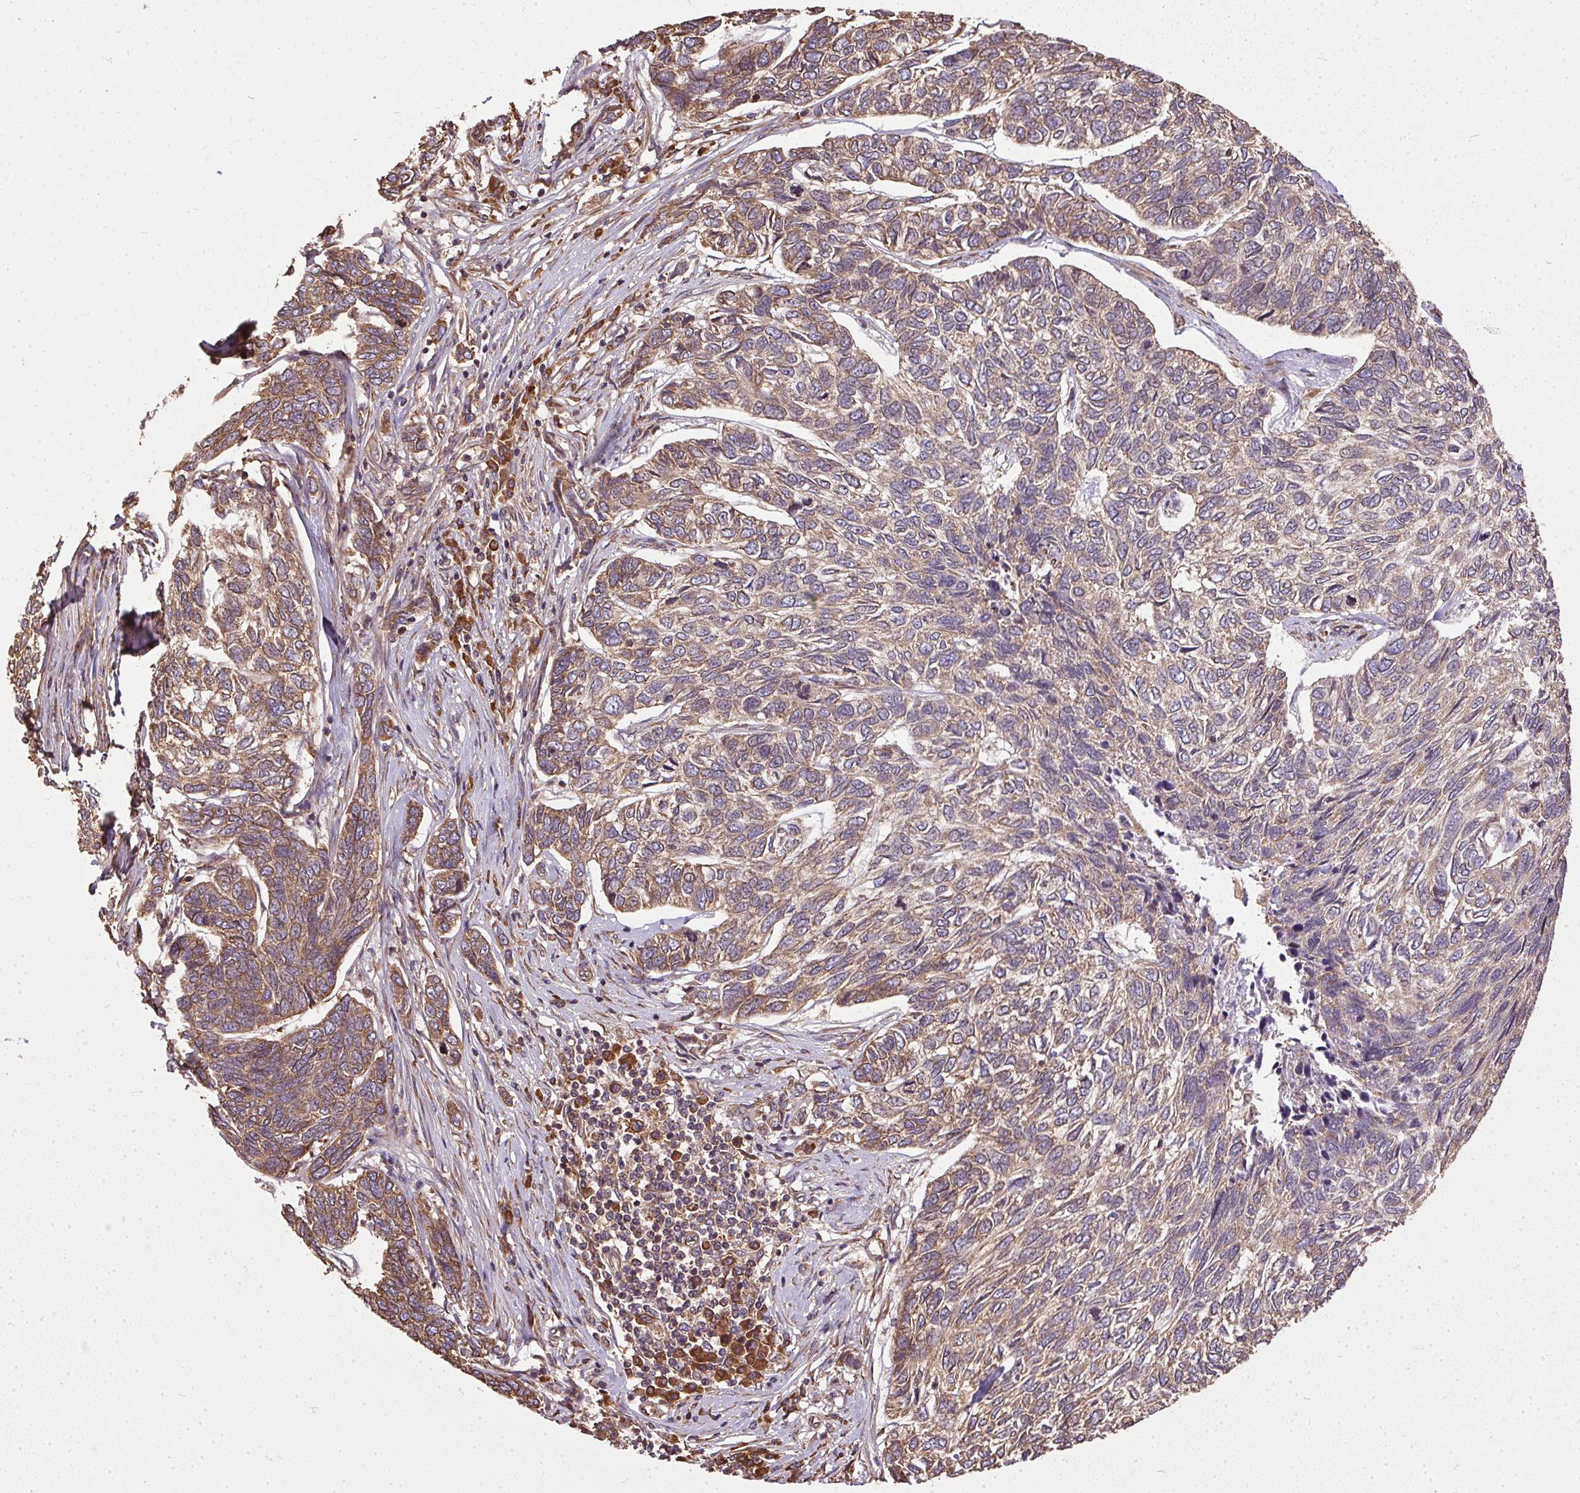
{"staining": {"intensity": "moderate", "quantity": ">75%", "location": "cytoplasmic/membranous"}, "tissue": "skin cancer", "cell_type": "Tumor cells", "image_type": "cancer", "snomed": [{"axis": "morphology", "description": "Basal cell carcinoma"}, {"axis": "topography", "description": "Skin"}], "caption": "A brown stain labels moderate cytoplasmic/membranous staining of a protein in basal cell carcinoma (skin) tumor cells.", "gene": "EIF2S1", "patient": {"sex": "female", "age": 65}}